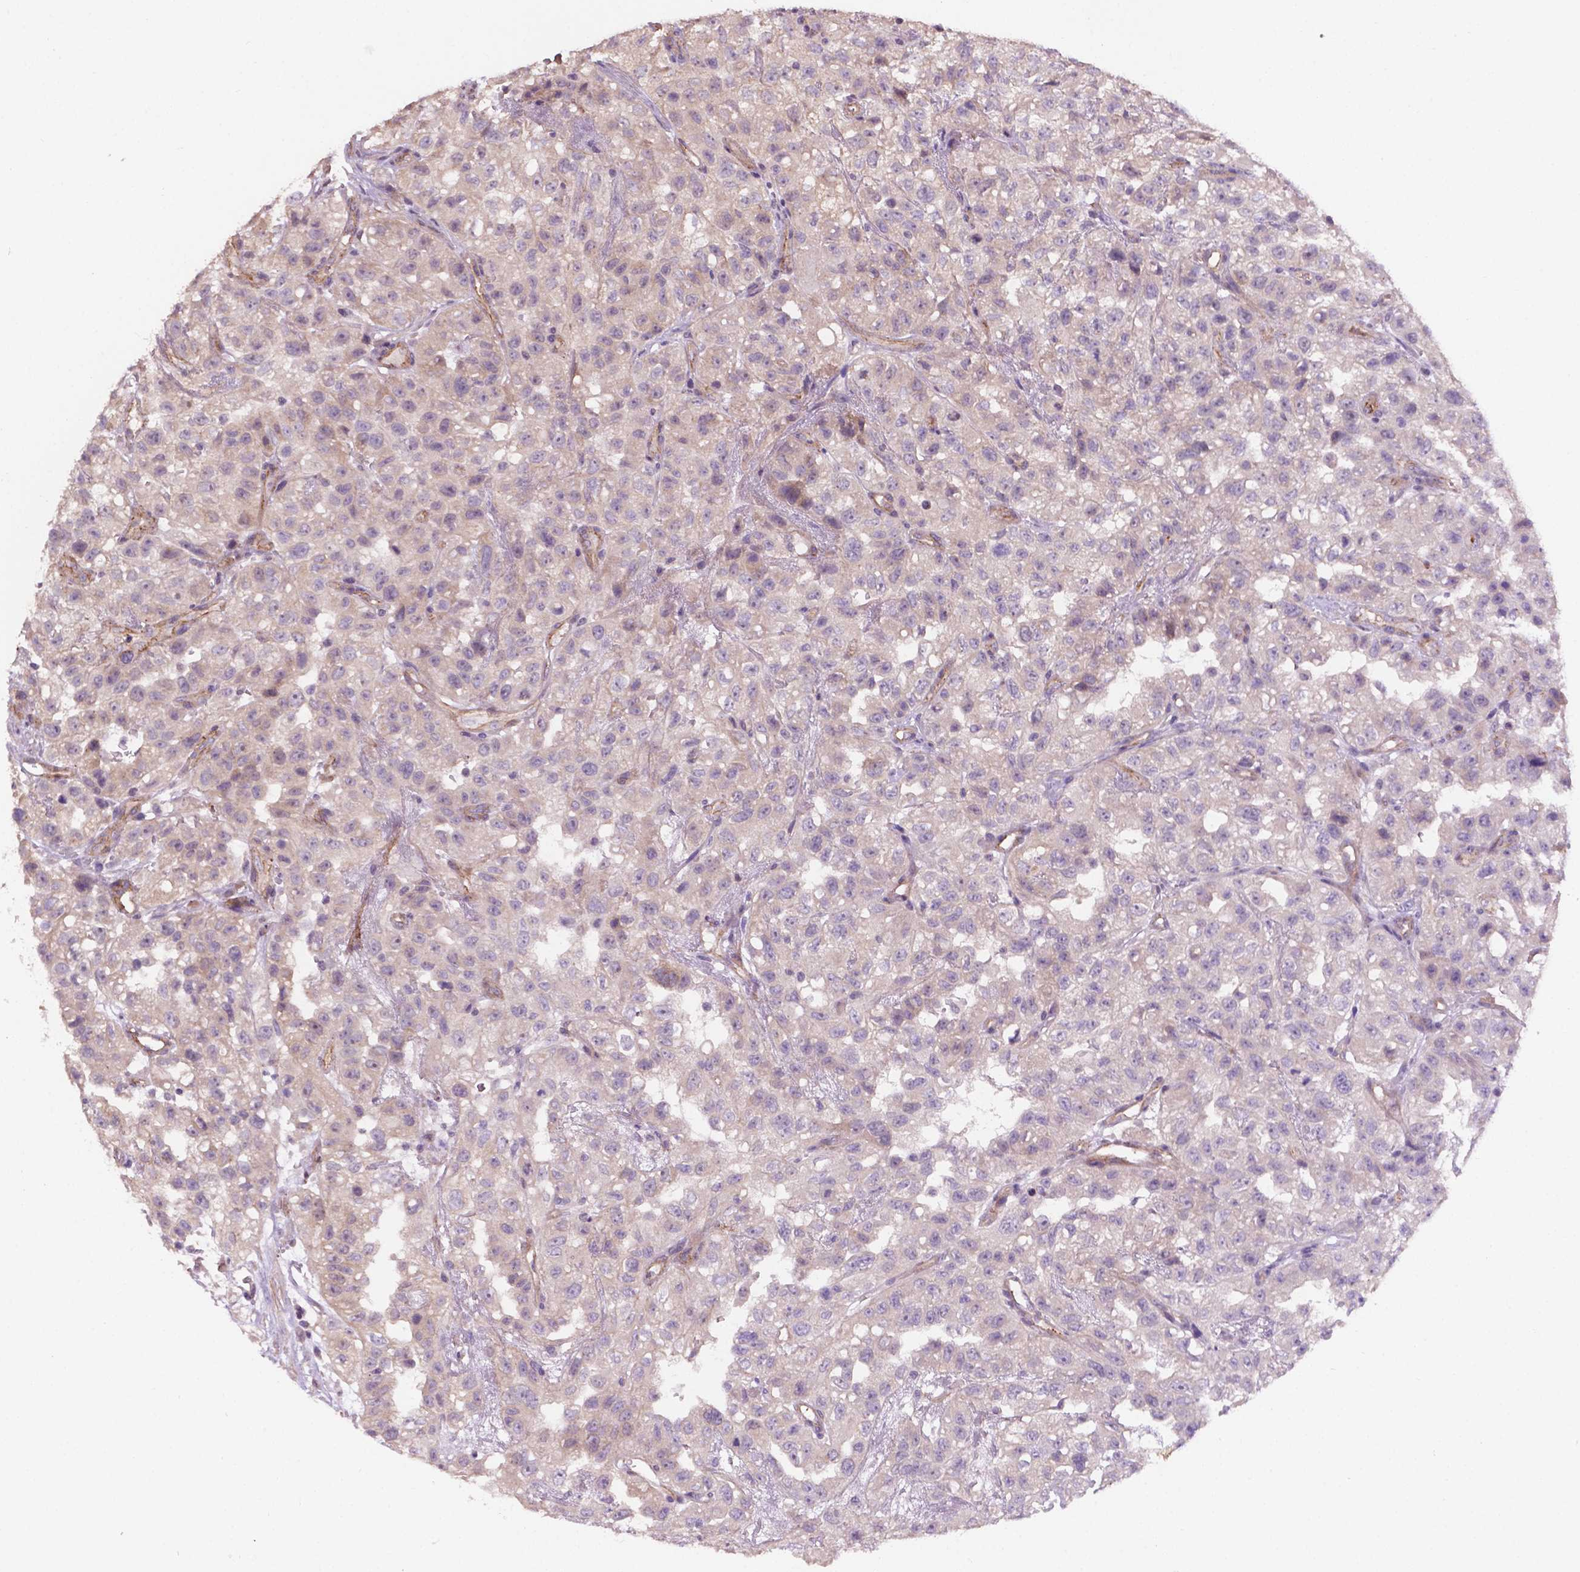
{"staining": {"intensity": "negative", "quantity": "none", "location": "none"}, "tissue": "renal cancer", "cell_type": "Tumor cells", "image_type": "cancer", "snomed": [{"axis": "morphology", "description": "Adenocarcinoma, NOS"}, {"axis": "topography", "description": "Kidney"}], "caption": "Immunohistochemical staining of human adenocarcinoma (renal) exhibits no significant staining in tumor cells.", "gene": "ARL5C", "patient": {"sex": "male", "age": 64}}